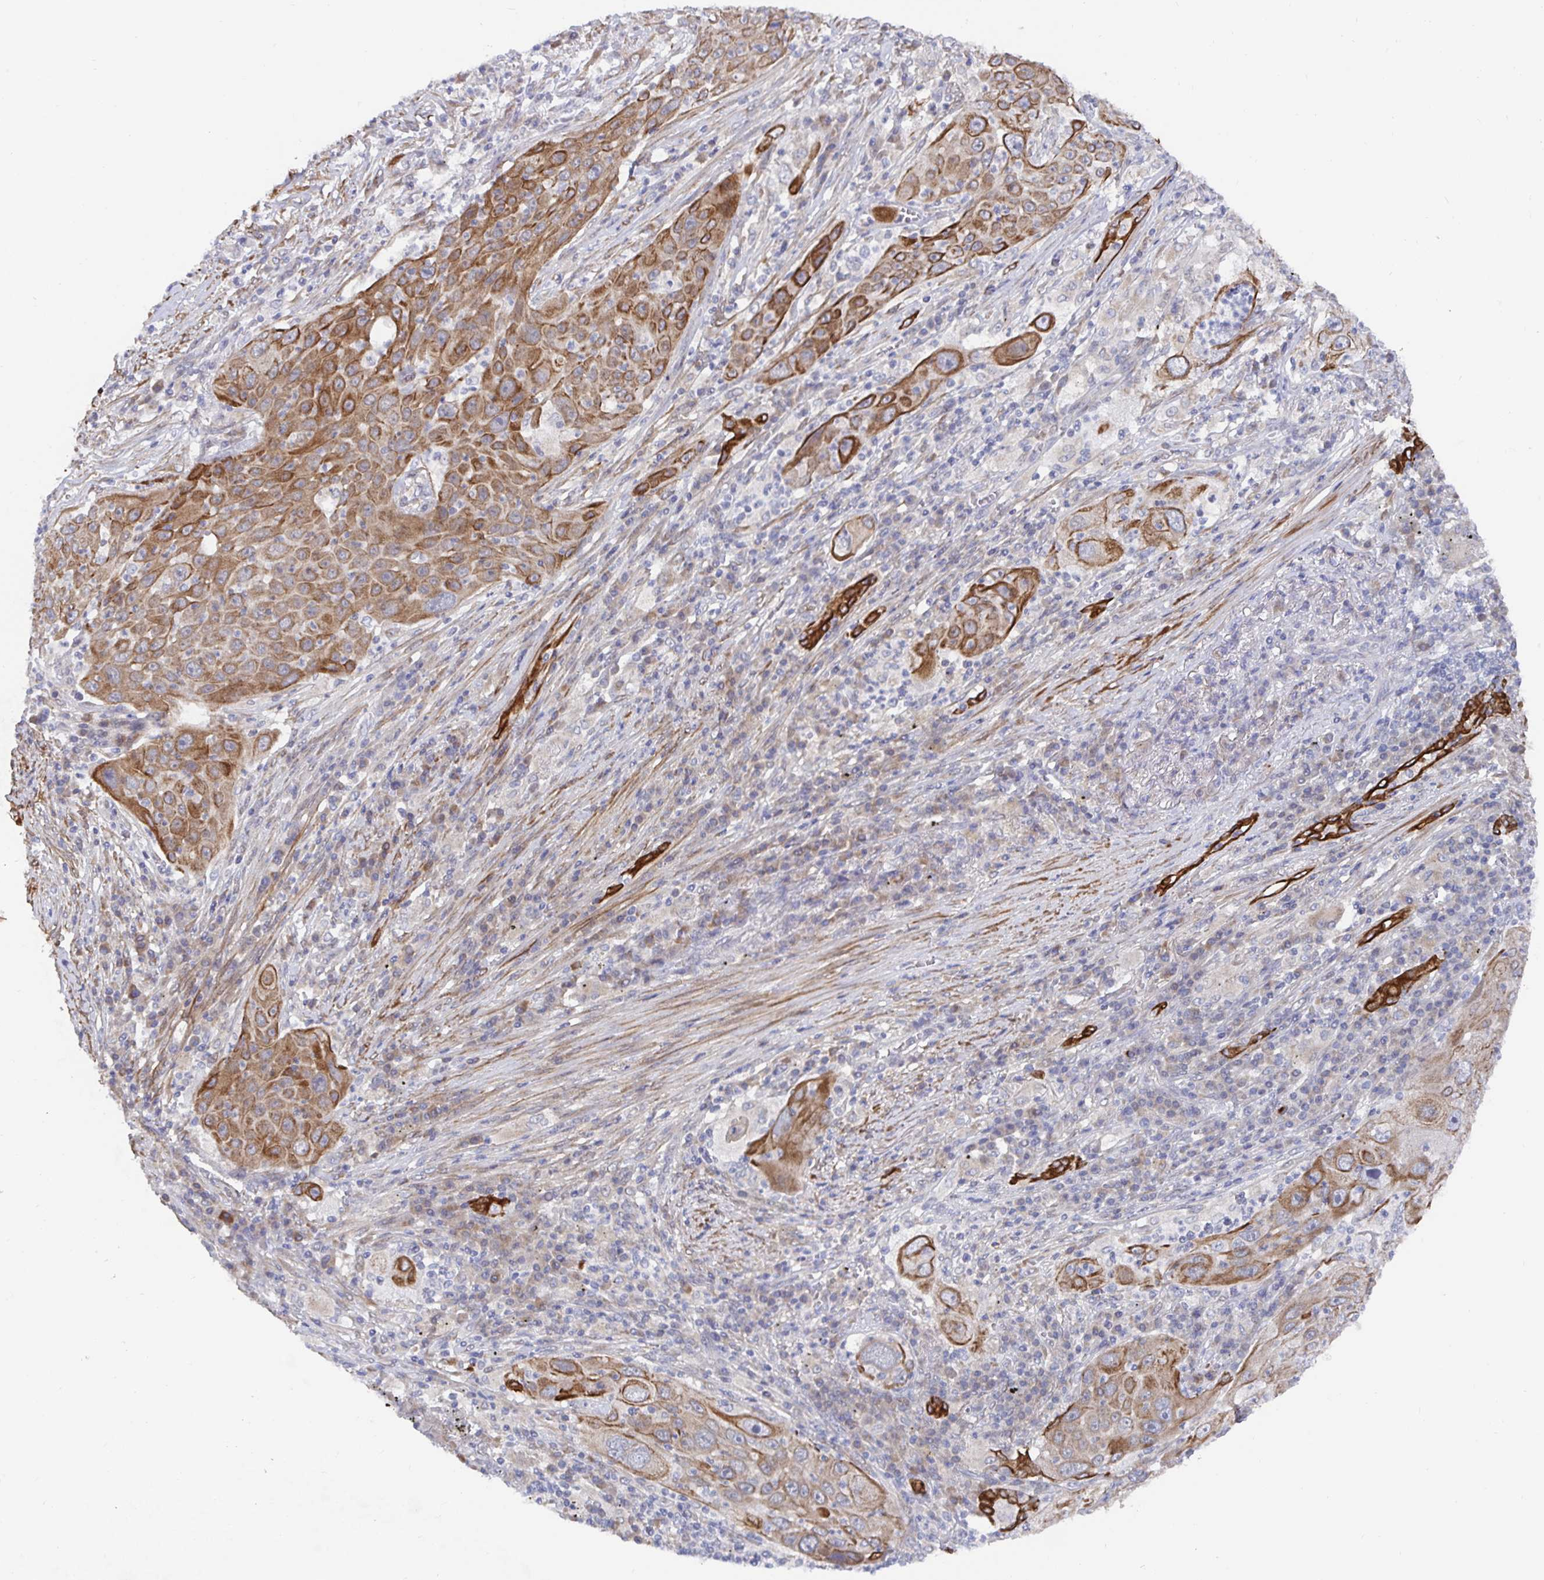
{"staining": {"intensity": "moderate", "quantity": ">75%", "location": "cytoplasmic/membranous"}, "tissue": "lung cancer", "cell_type": "Tumor cells", "image_type": "cancer", "snomed": [{"axis": "morphology", "description": "Squamous cell carcinoma, NOS"}, {"axis": "topography", "description": "Lung"}], "caption": "Moderate cytoplasmic/membranous expression is present in approximately >75% of tumor cells in lung squamous cell carcinoma.", "gene": "ZIK1", "patient": {"sex": "female", "age": 59}}